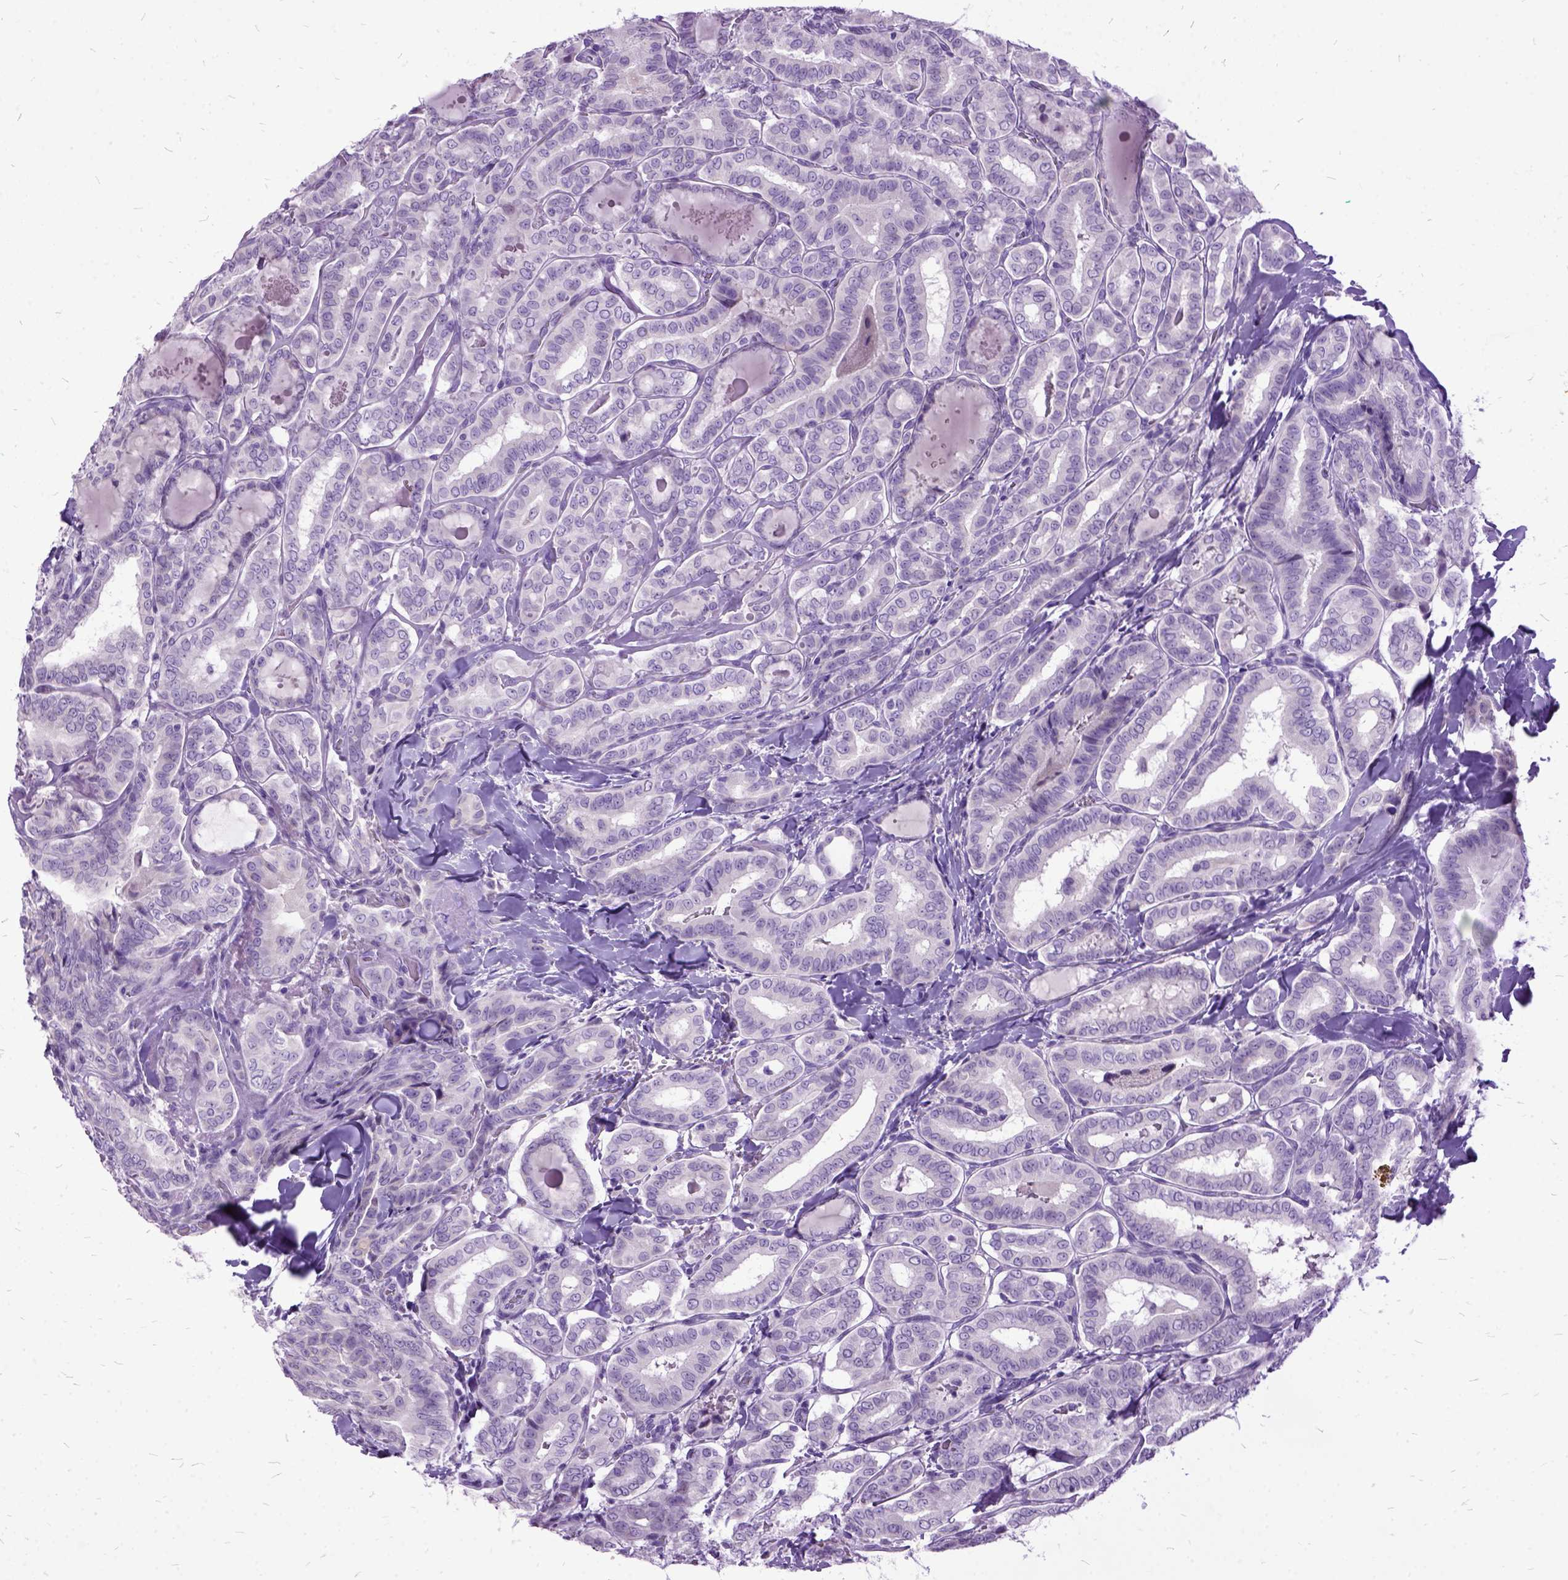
{"staining": {"intensity": "negative", "quantity": "none", "location": "none"}, "tissue": "thyroid cancer", "cell_type": "Tumor cells", "image_type": "cancer", "snomed": [{"axis": "morphology", "description": "Papillary adenocarcinoma, NOS"}, {"axis": "morphology", "description": "Papillary adenoma metastatic"}, {"axis": "topography", "description": "Thyroid gland"}], "caption": "Photomicrograph shows no significant protein expression in tumor cells of thyroid papillary adenocarcinoma.", "gene": "MME", "patient": {"sex": "female", "age": 50}}